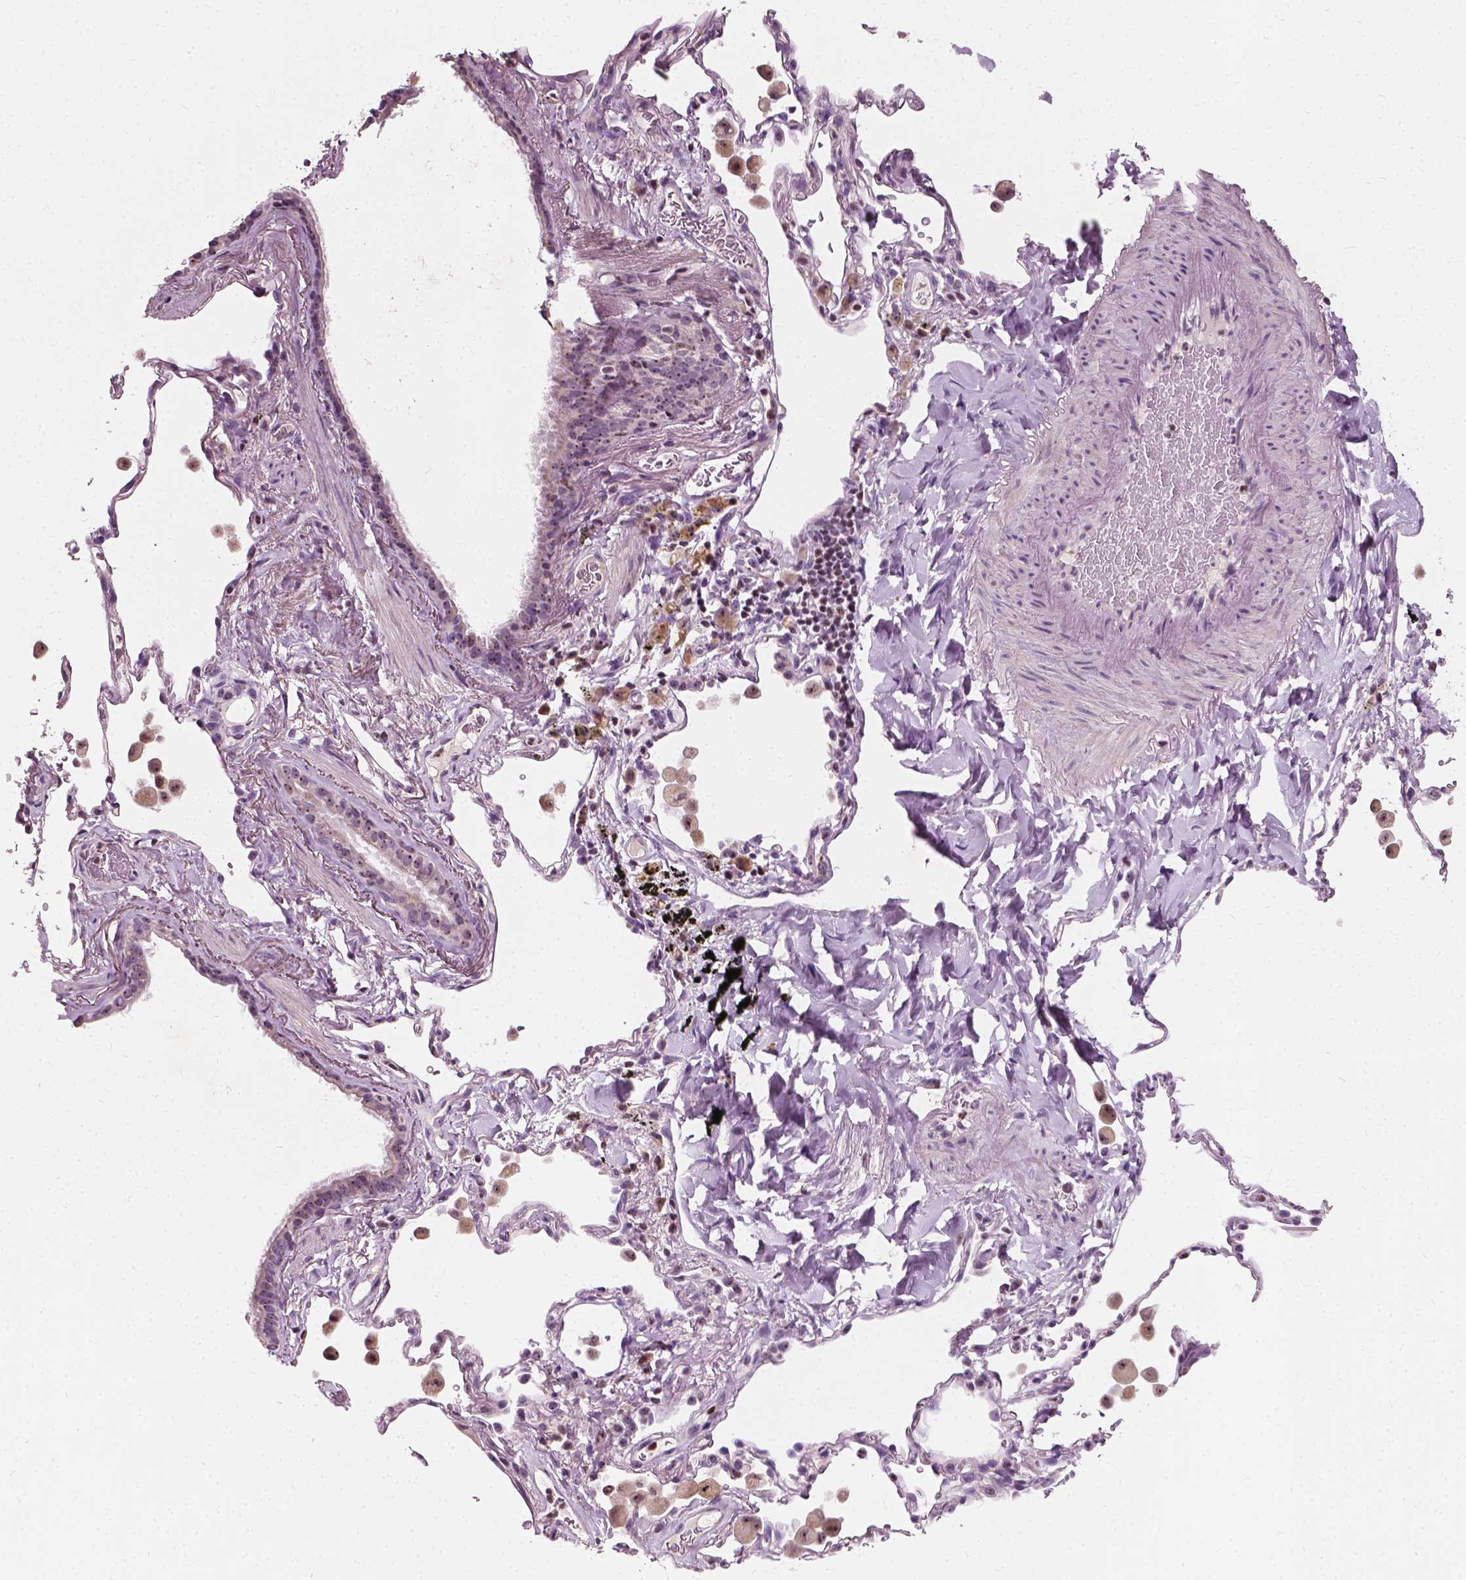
{"staining": {"intensity": "moderate", "quantity": "25%-75%", "location": "nuclear"}, "tissue": "bronchus", "cell_type": "Respiratory epithelial cells", "image_type": "normal", "snomed": [{"axis": "morphology", "description": "Normal tissue, NOS"}, {"axis": "topography", "description": "Bronchus"}, {"axis": "topography", "description": "Lung"}], "caption": "Bronchus stained with a brown dye displays moderate nuclear positive positivity in approximately 25%-75% of respiratory epithelial cells.", "gene": "ODF3L2", "patient": {"sex": "male", "age": 54}}